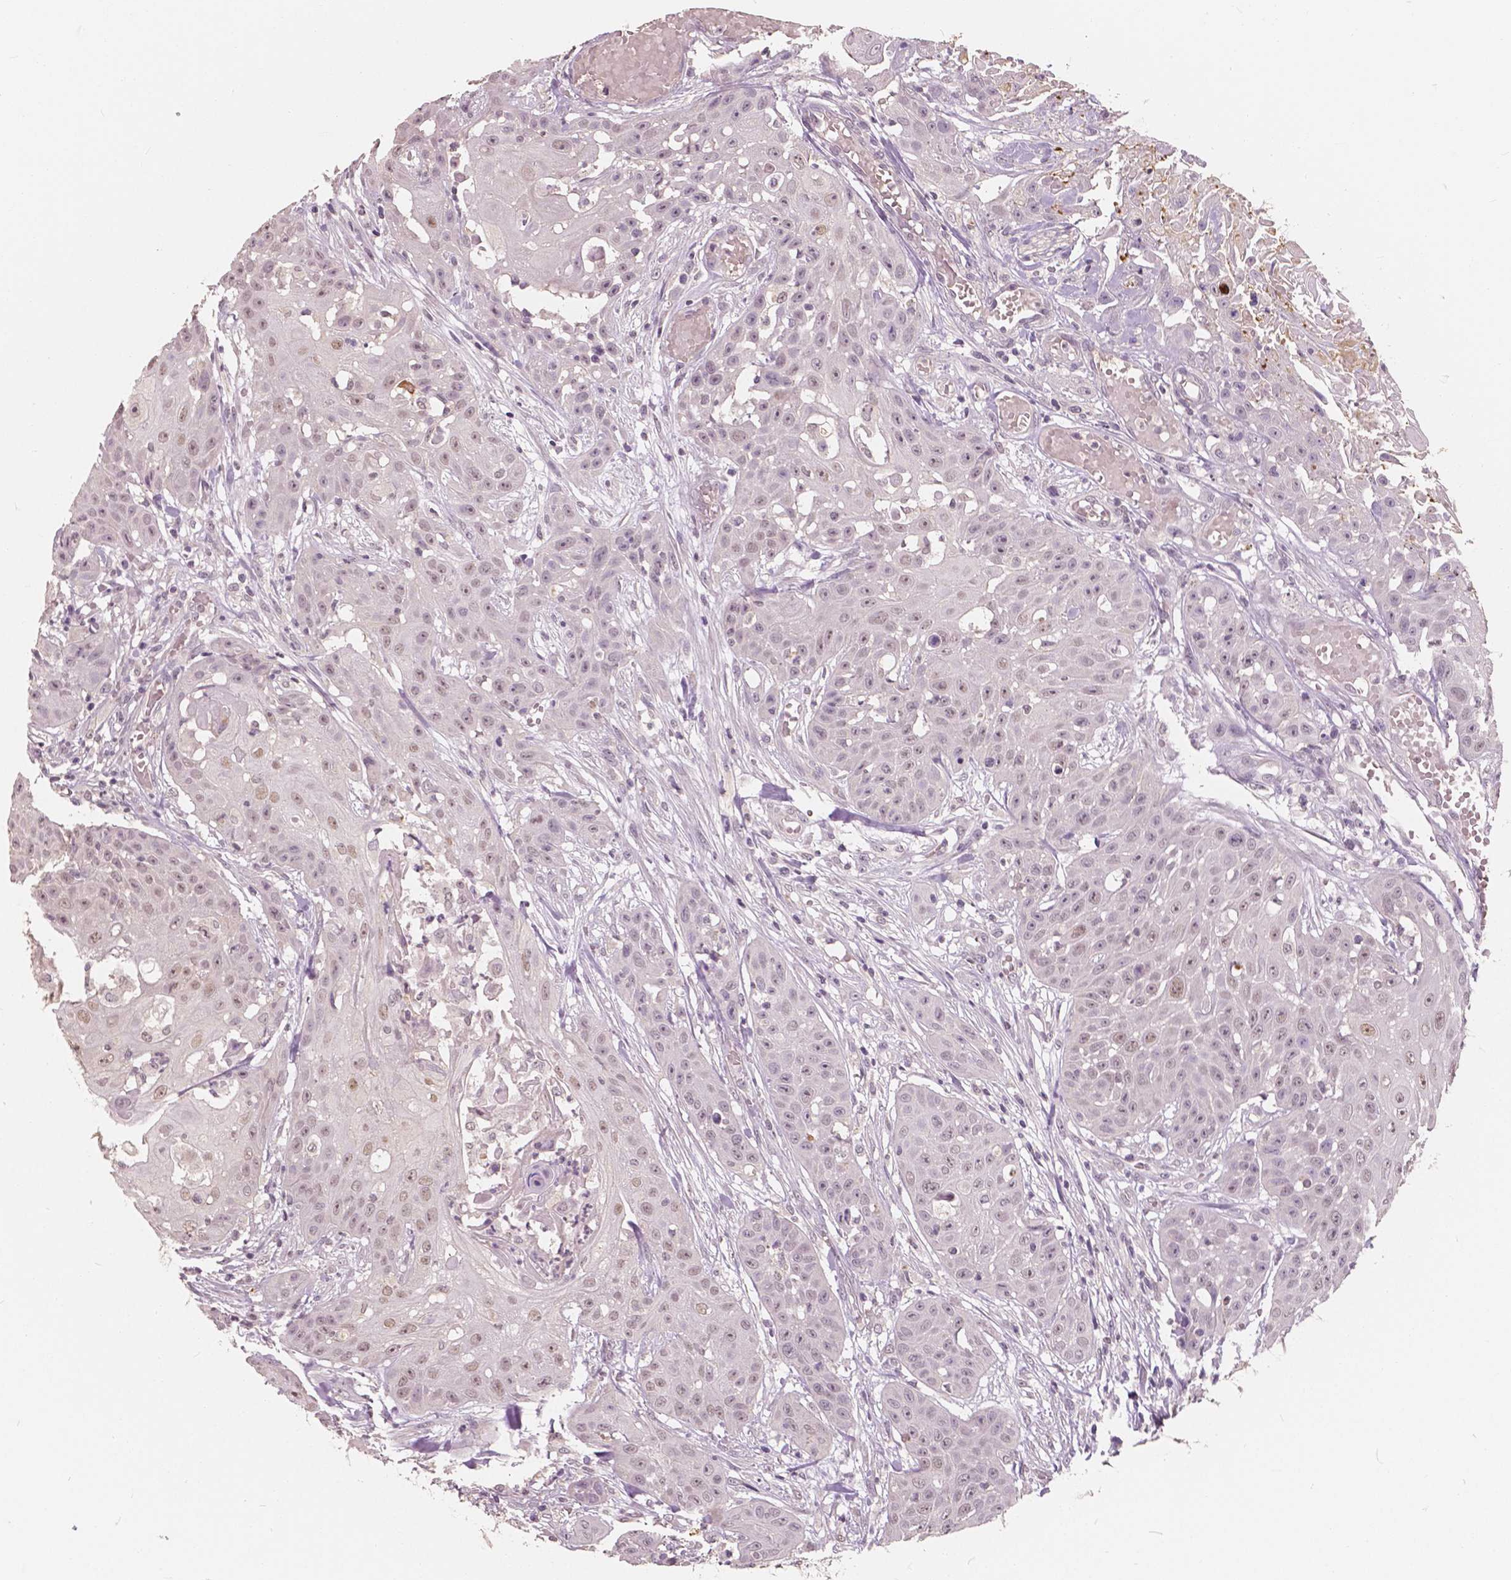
{"staining": {"intensity": "weak", "quantity": "25%-75%", "location": "nuclear"}, "tissue": "head and neck cancer", "cell_type": "Tumor cells", "image_type": "cancer", "snomed": [{"axis": "morphology", "description": "Squamous cell carcinoma, NOS"}, {"axis": "topography", "description": "Oral tissue"}, {"axis": "topography", "description": "Head-Neck"}], "caption": "Protein expression analysis of human head and neck squamous cell carcinoma reveals weak nuclear positivity in approximately 25%-75% of tumor cells.", "gene": "SAT2", "patient": {"sex": "female", "age": 55}}